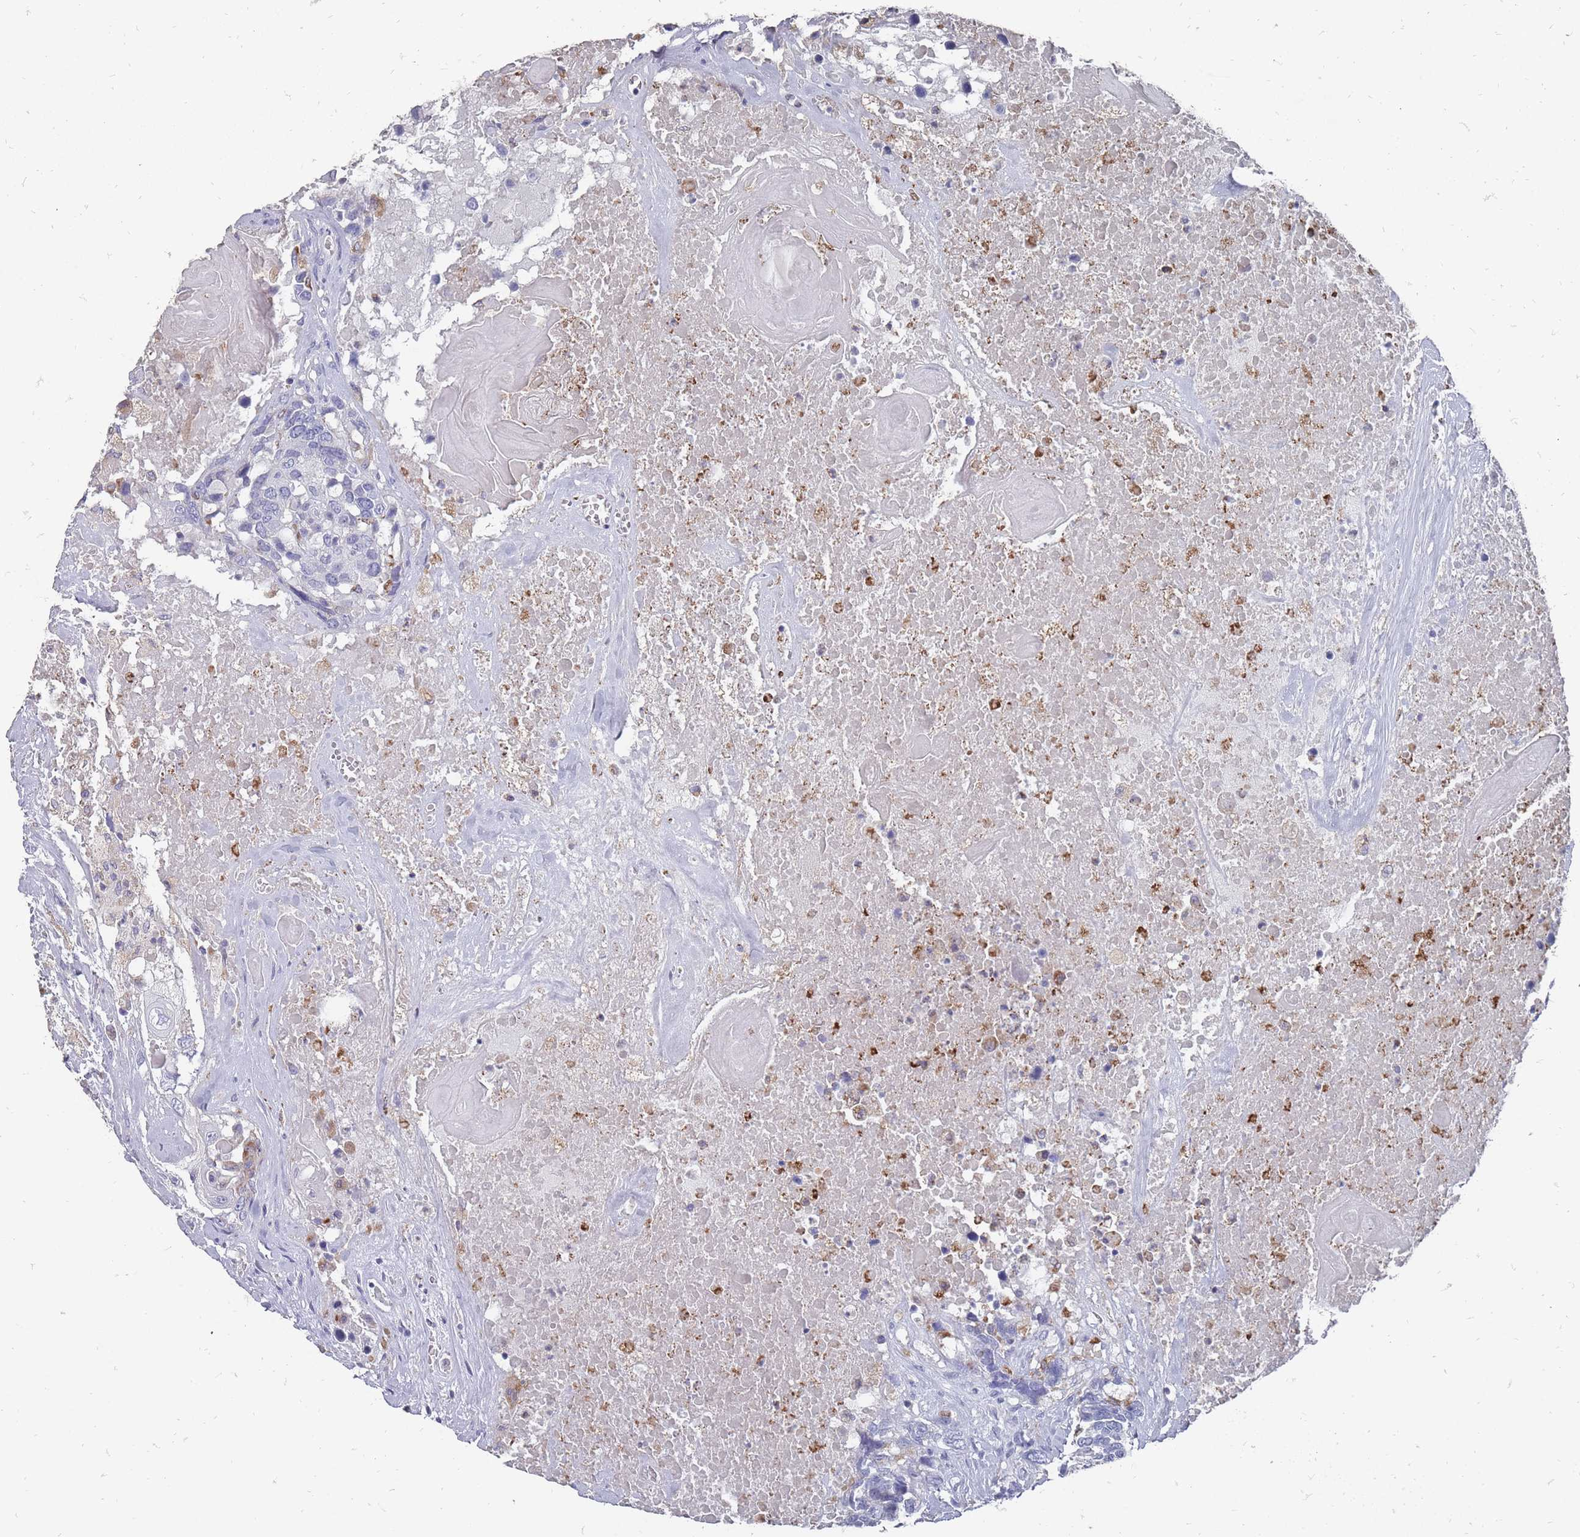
{"staining": {"intensity": "negative", "quantity": "none", "location": "none"}, "tissue": "head and neck cancer", "cell_type": "Tumor cells", "image_type": "cancer", "snomed": [{"axis": "morphology", "description": "Squamous cell carcinoma, NOS"}, {"axis": "topography", "description": "Head-Neck"}], "caption": "Tumor cells are negative for brown protein staining in head and neck cancer.", "gene": "OTULINL", "patient": {"sex": "male", "age": 66}}